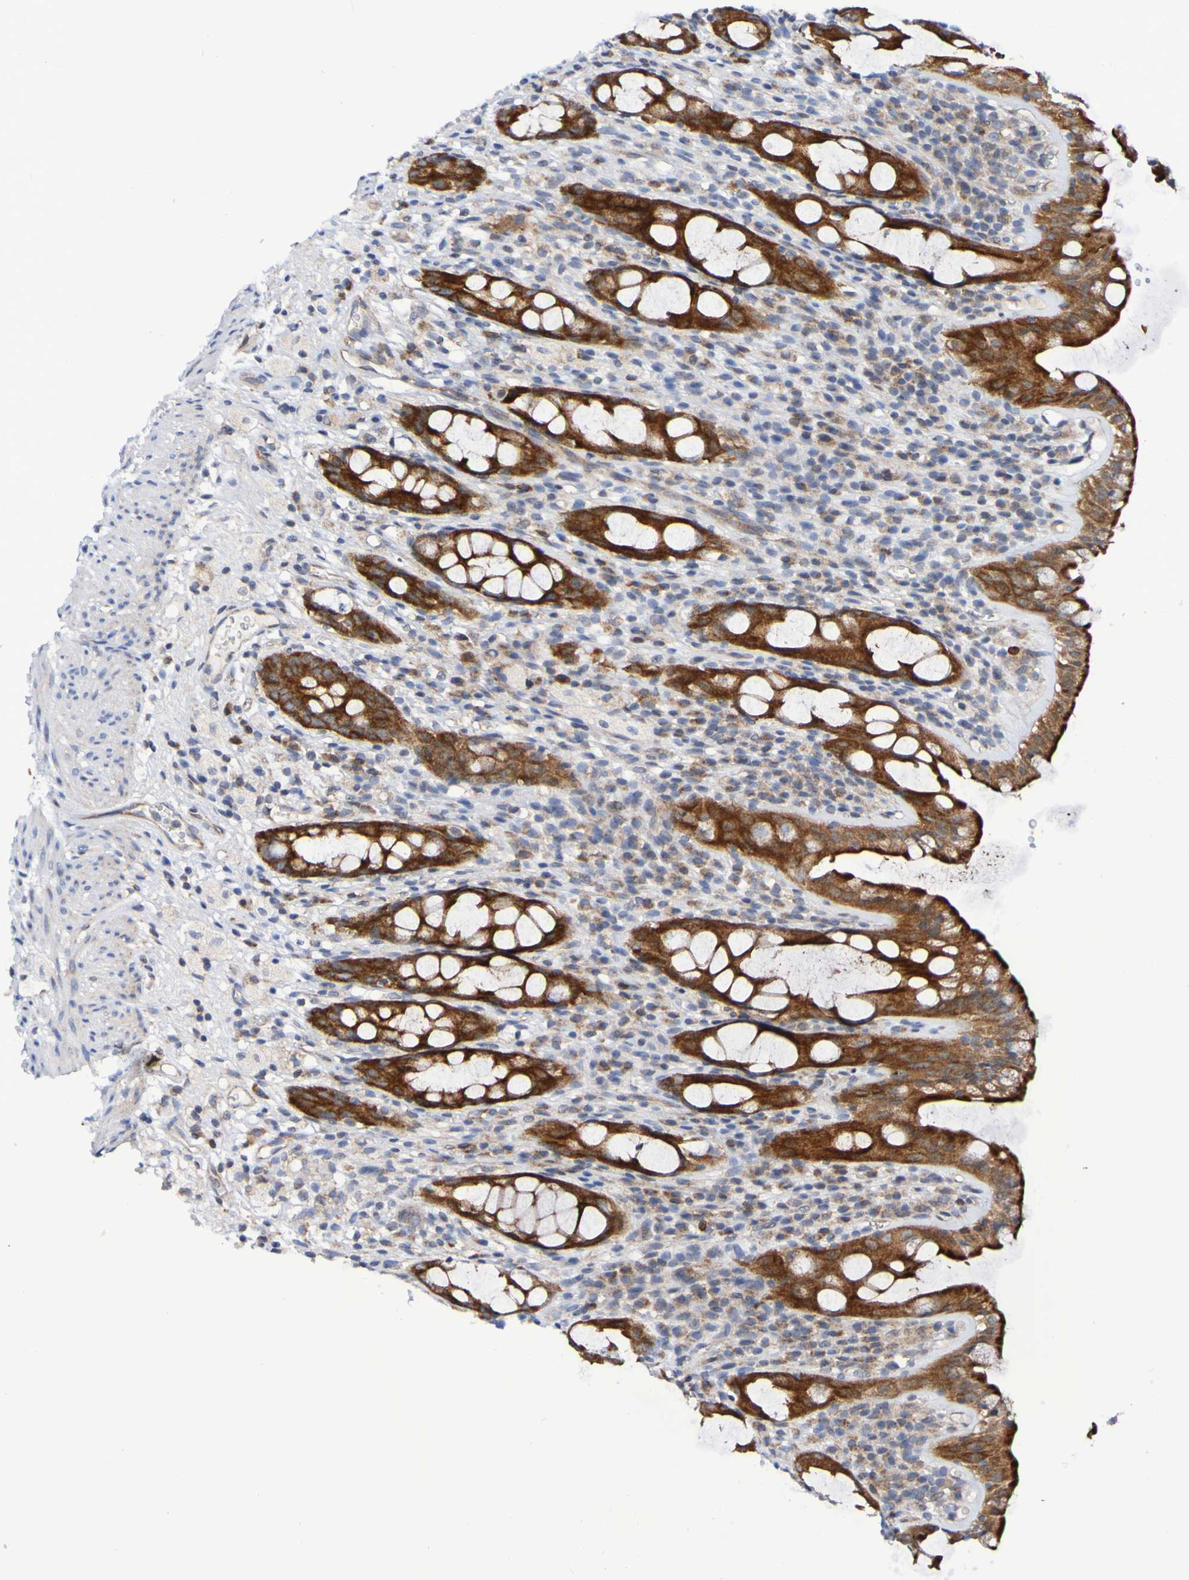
{"staining": {"intensity": "strong", "quantity": ">75%", "location": "cytoplasmic/membranous"}, "tissue": "rectum", "cell_type": "Glandular cells", "image_type": "normal", "snomed": [{"axis": "morphology", "description": "Normal tissue, NOS"}, {"axis": "topography", "description": "Rectum"}], "caption": "High-power microscopy captured an immunohistochemistry photomicrograph of normal rectum, revealing strong cytoplasmic/membranous expression in approximately >75% of glandular cells. The staining is performed using DAB brown chromogen to label protein expression. The nuclei are counter-stained blue using hematoxylin.", "gene": "GJB1", "patient": {"sex": "male", "age": 44}}